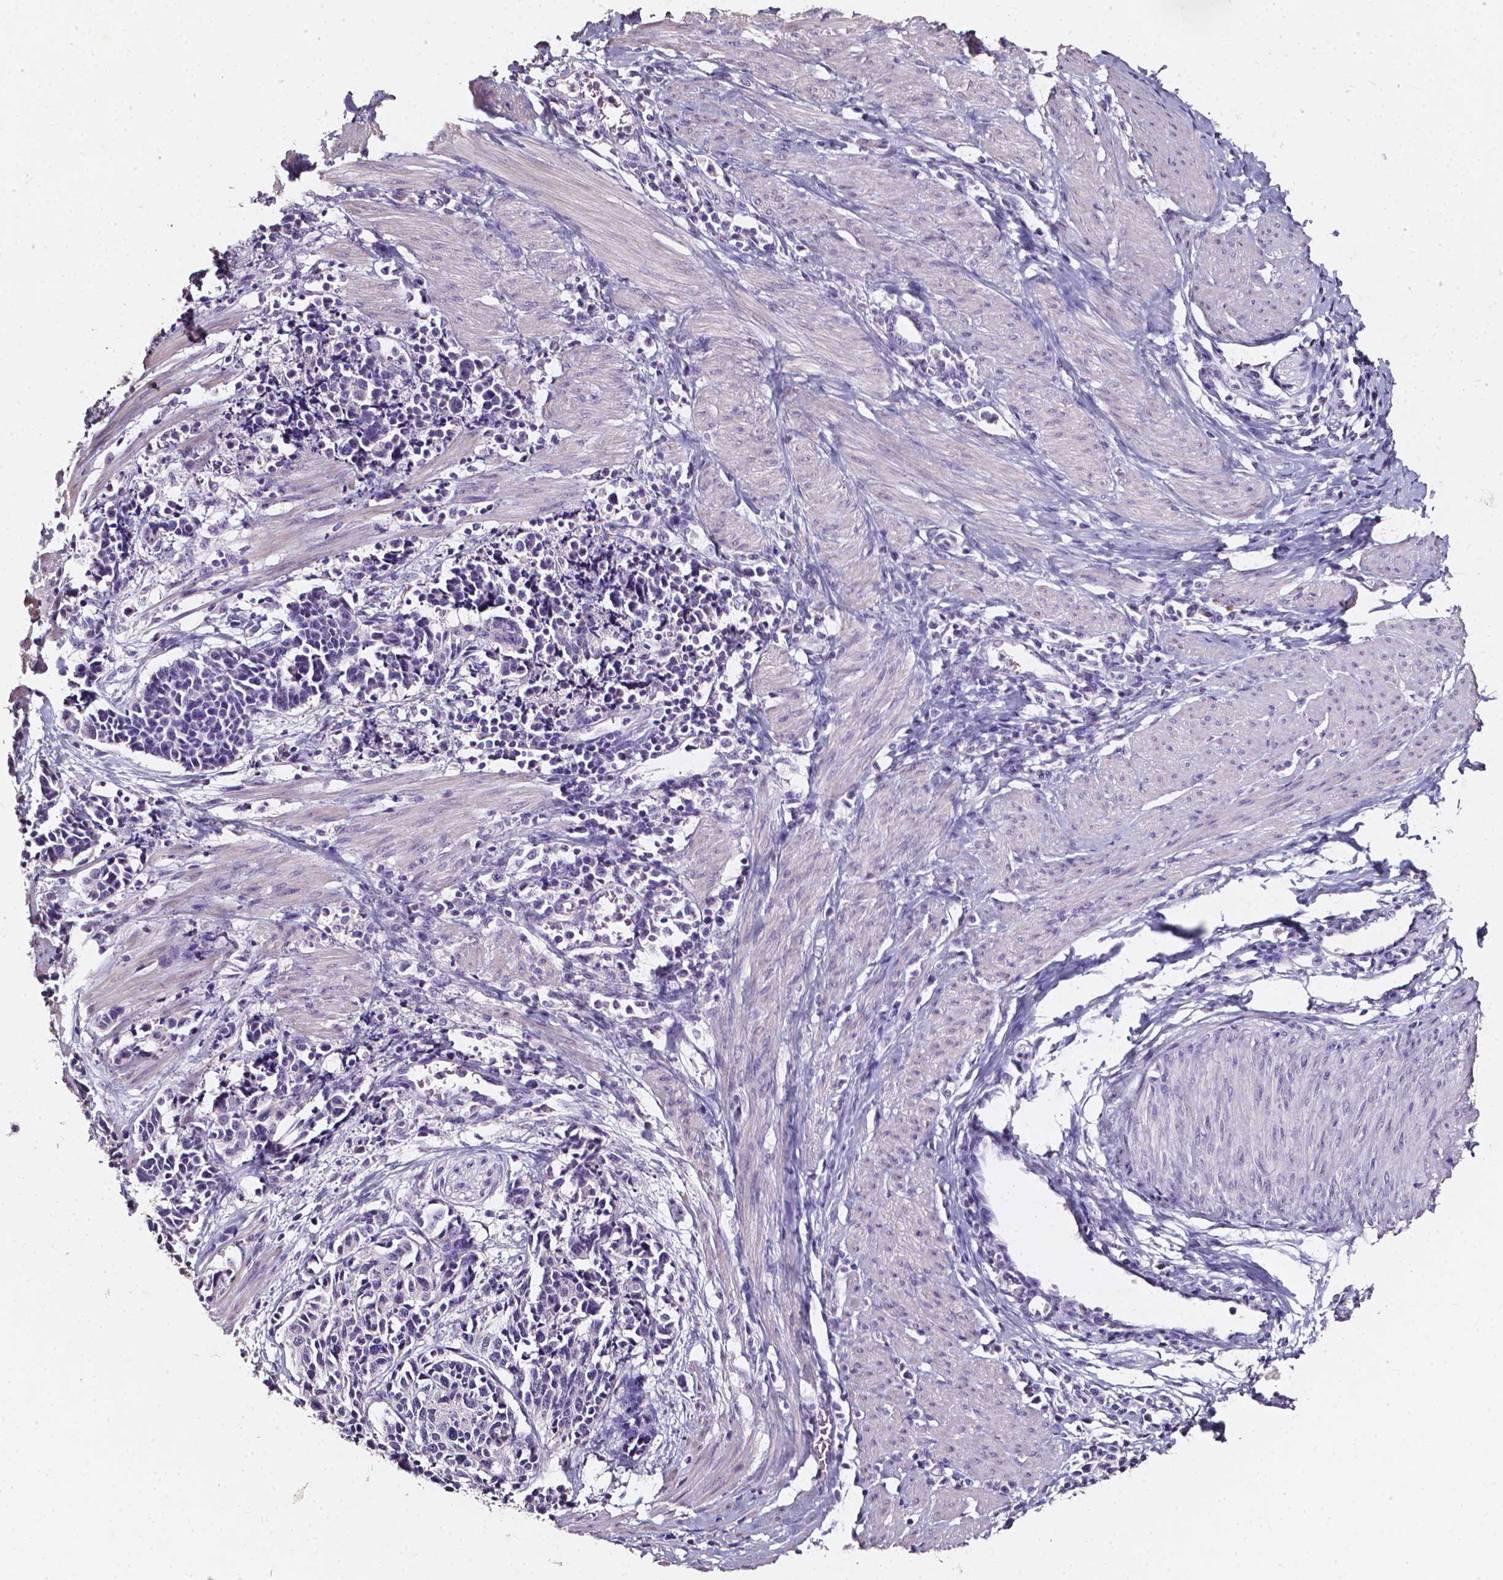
{"staining": {"intensity": "negative", "quantity": "none", "location": "none"}, "tissue": "cervical cancer", "cell_type": "Tumor cells", "image_type": "cancer", "snomed": [{"axis": "morphology", "description": "Squamous cell carcinoma, NOS"}, {"axis": "topography", "description": "Cervix"}], "caption": "Immunohistochemistry (IHC) photomicrograph of neoplastic tissue: human cervical squamous cell carcinoma stained with DAB (3,3'-diaminobenzidine) reveals no significant protein positivity in tumor cells.", "gene": "AKR1B10", "patient": {"sex": "female", "age": 35}}